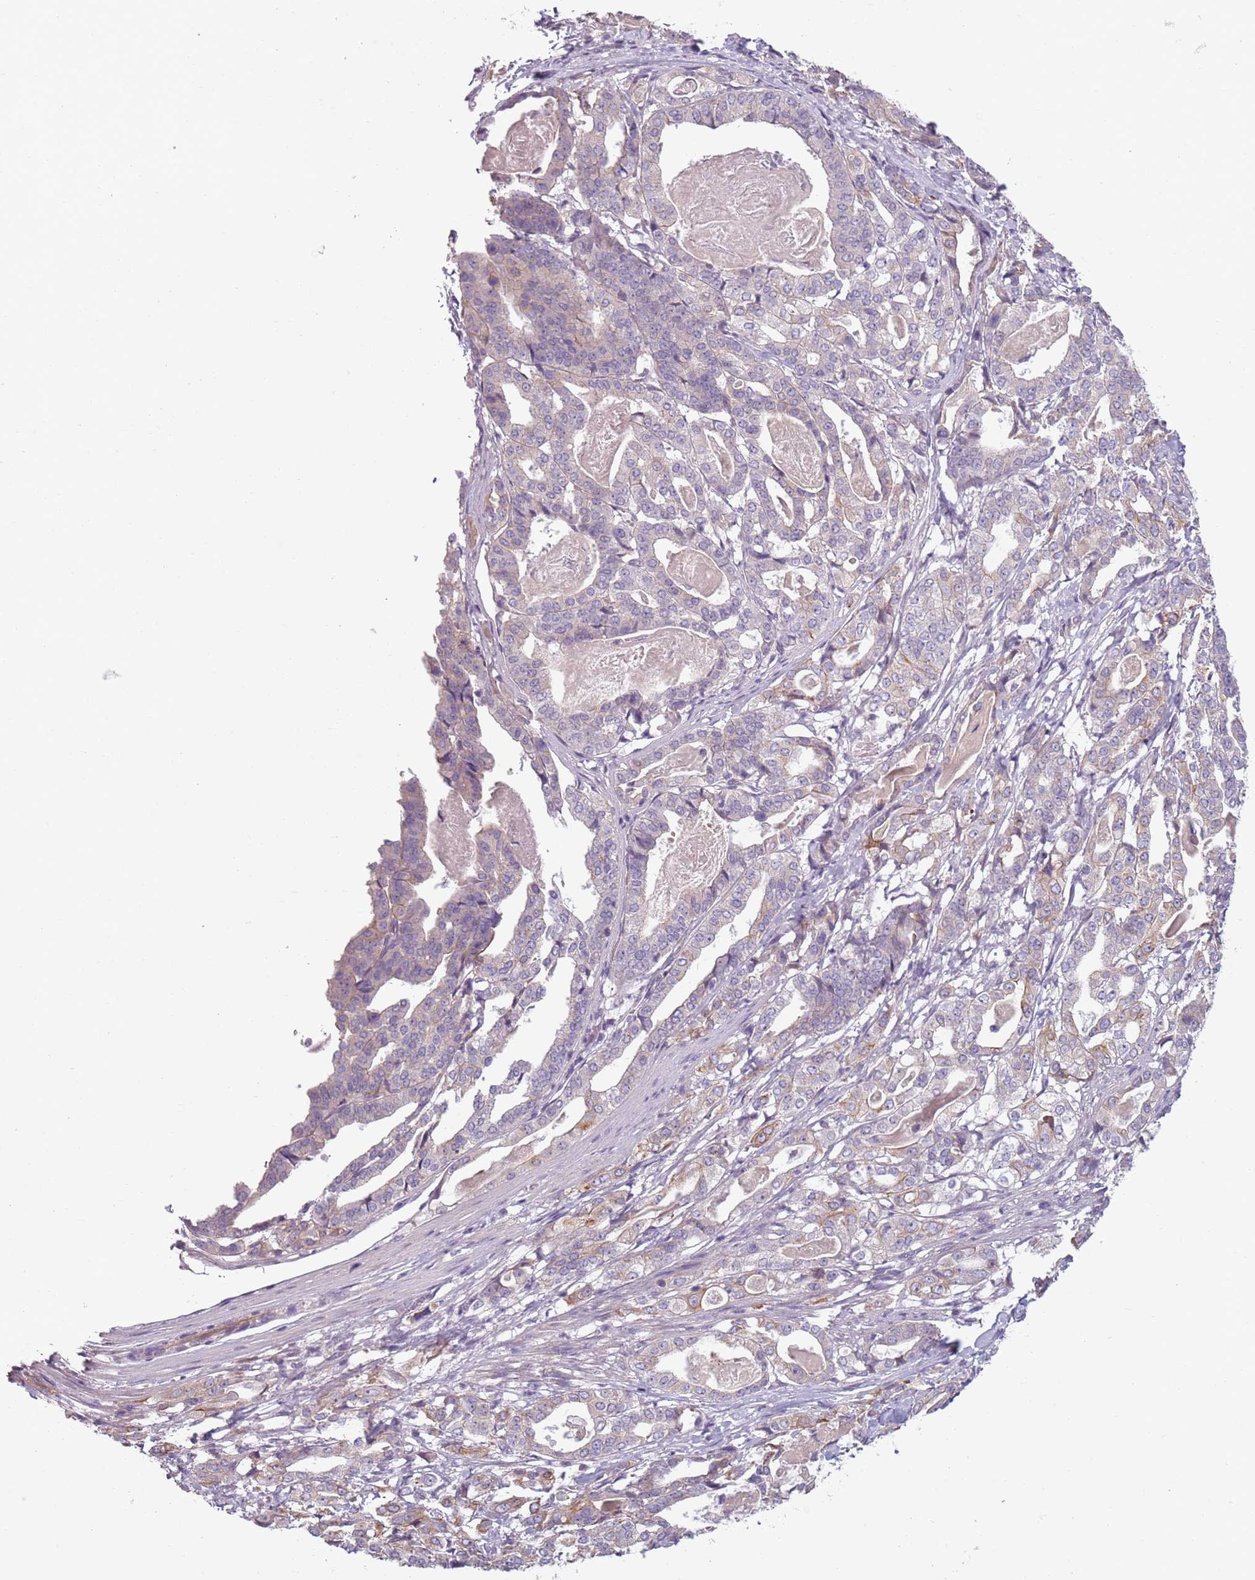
{"staining": {"intensity": "moderate", "quantity": "<25%", "location": "cytoplasmic/membranous"}, "tissue": "stomach cancer", "cell_type": "Tumor cells", "image_type": "cancer", "snomed": [{"axis": "morphology", "description": "Adenocarcinoma, NOS"}, {"axis": "topography", "description": "Stomach"}], "caption": "Tumor cells show low levels of moderate cytoplasmic/membranous positivity in approximately <25% of cells in stomach cancer. The protein of interest is shown in brown color, while the nuclei are stained blue.", "gene": "TLCD2", "patient": {"sex": "male", "age": 48}}